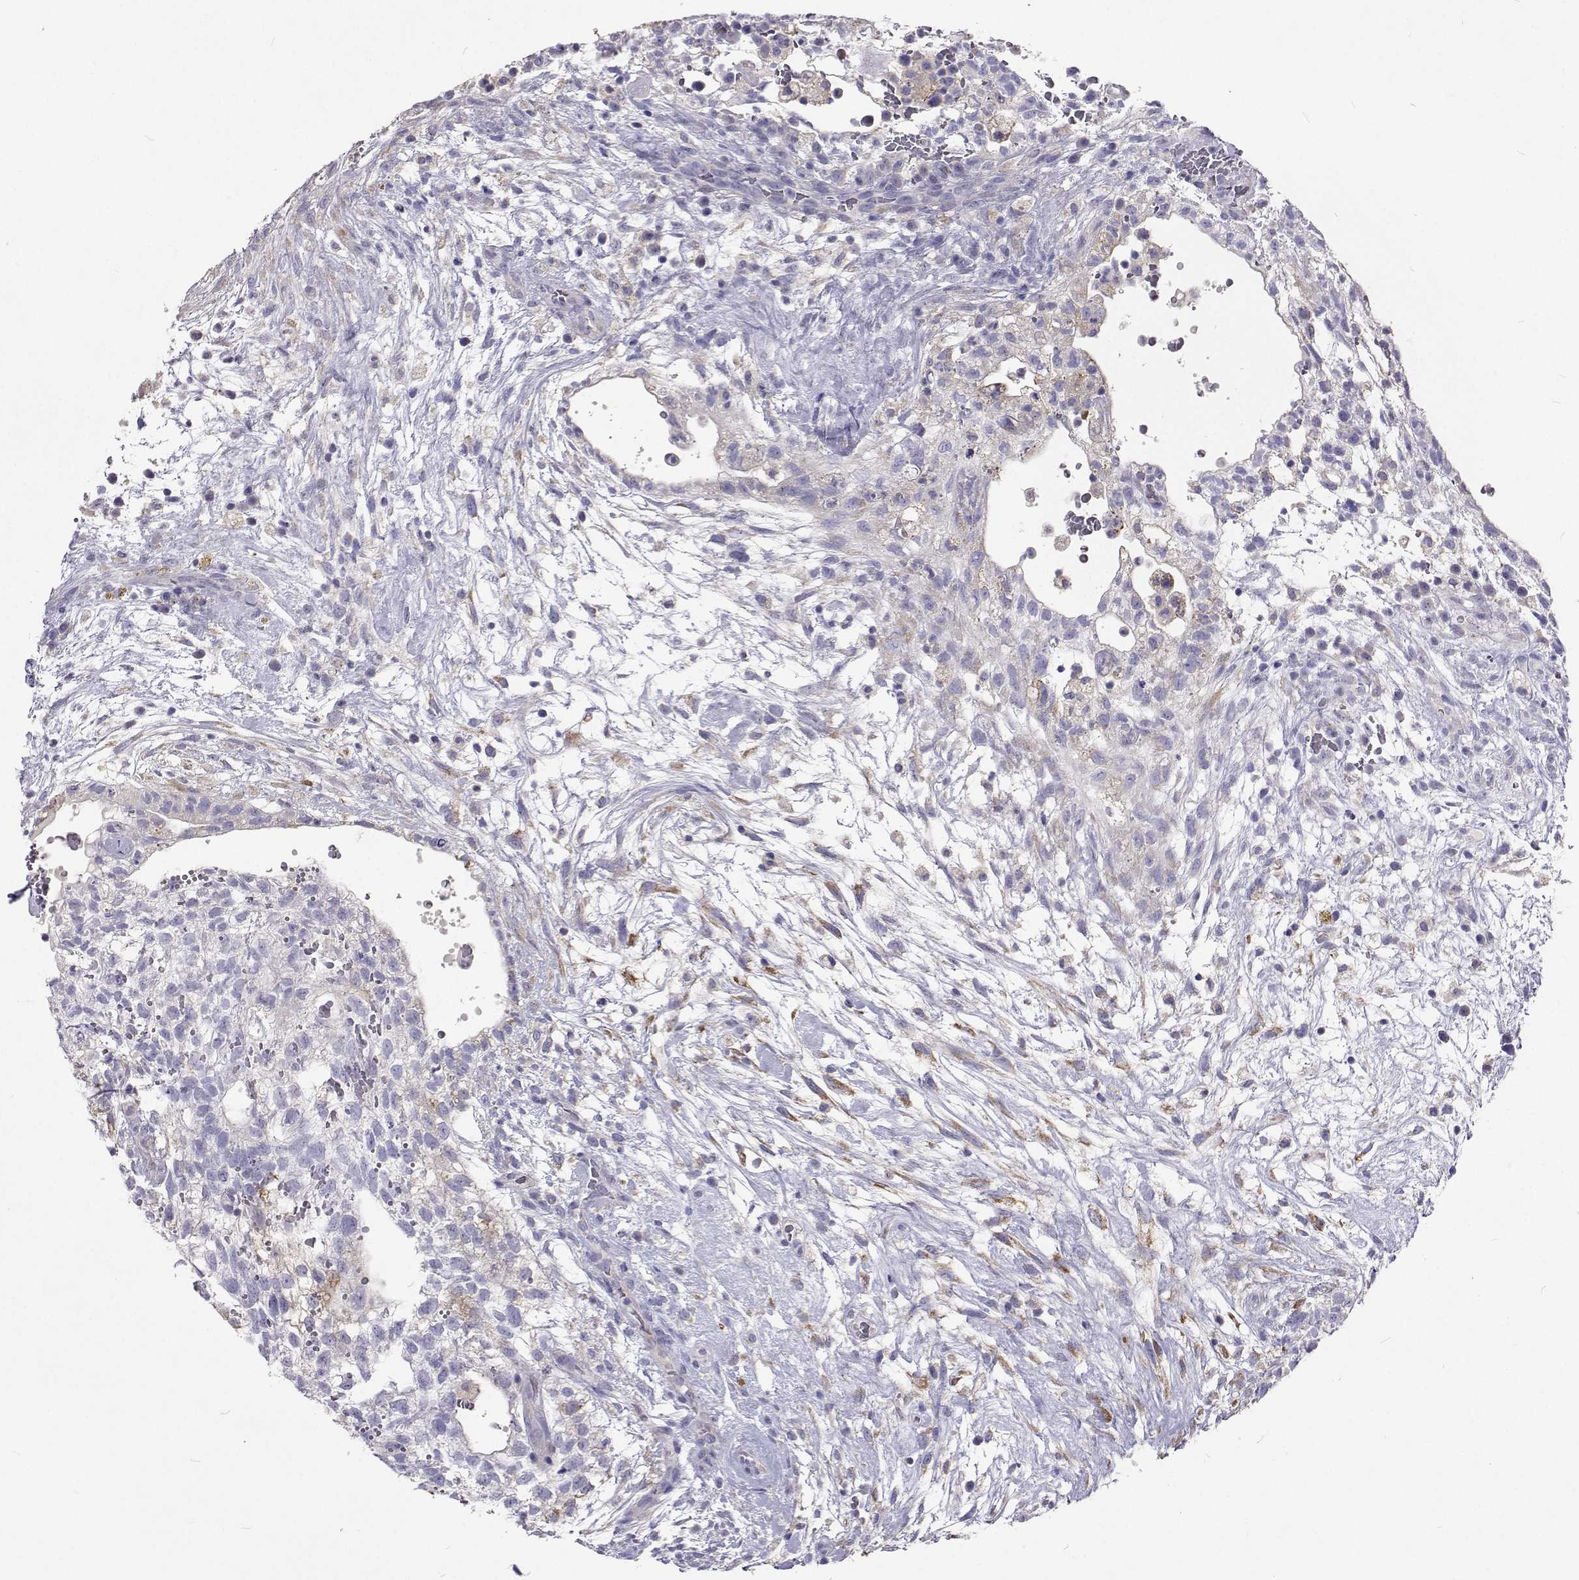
{"staining": {"intensity": "weak", "quantity": "<25%", "location": "cytoplasmic/membranous"}, "tissue": "testis cancer", "cell_type": "Tumor cells", "image_type": "cancer", "snomed": [{"axis": "morphology", "description": "Normal tissue, NOS"}, {"axis": "morphology", "description": "Carcinoma, Embryonal, NOS"}, {"axis": "topography", "description": "Testis"}], "caption": "A high-resolution photomicrograph shows IHC staining of testis embryonal carcinoma, which reveals no significant positivity in tumor cells.", "gene": "LHFPL7", "patient": {"sex": "male", "age": 32}}